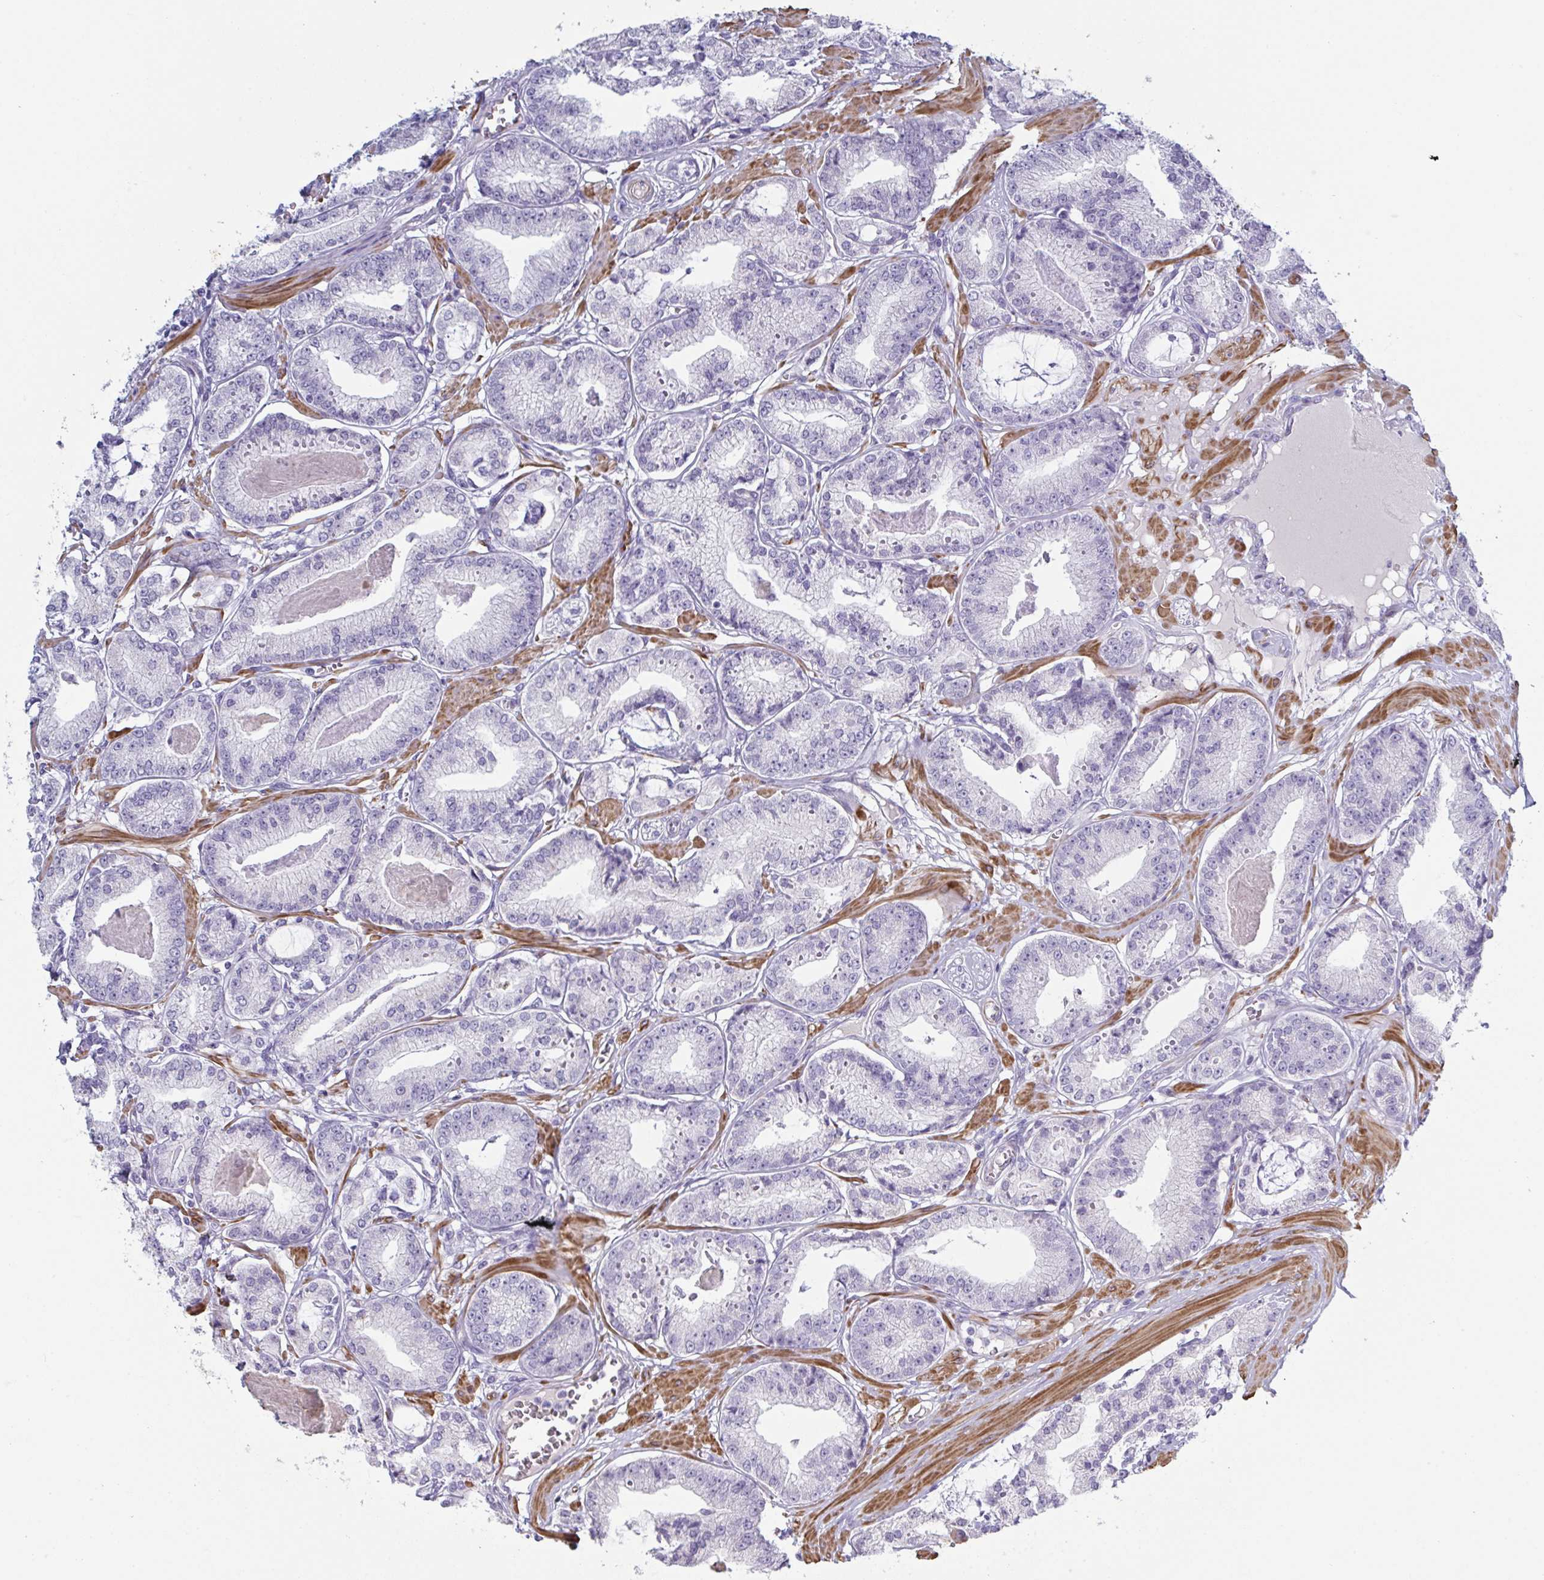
{"staining": {"intensity": "negative", "quantity": "none", "location": "none"}, "tissue": "prostate cancer", "cell_type": "Tumor cells", "image_type": "cancer", "snomed": [{"axis": "morphology", "description": "Adenocarcinoma, High grade"}, {"axis": "topography", "description": "Prostate"}], "caption": "The micrograph demonstrates no staining of tumor cells in prostate cancer.", "gene": "OR5P3", "patient": {"sex": "male", "age": 71}}